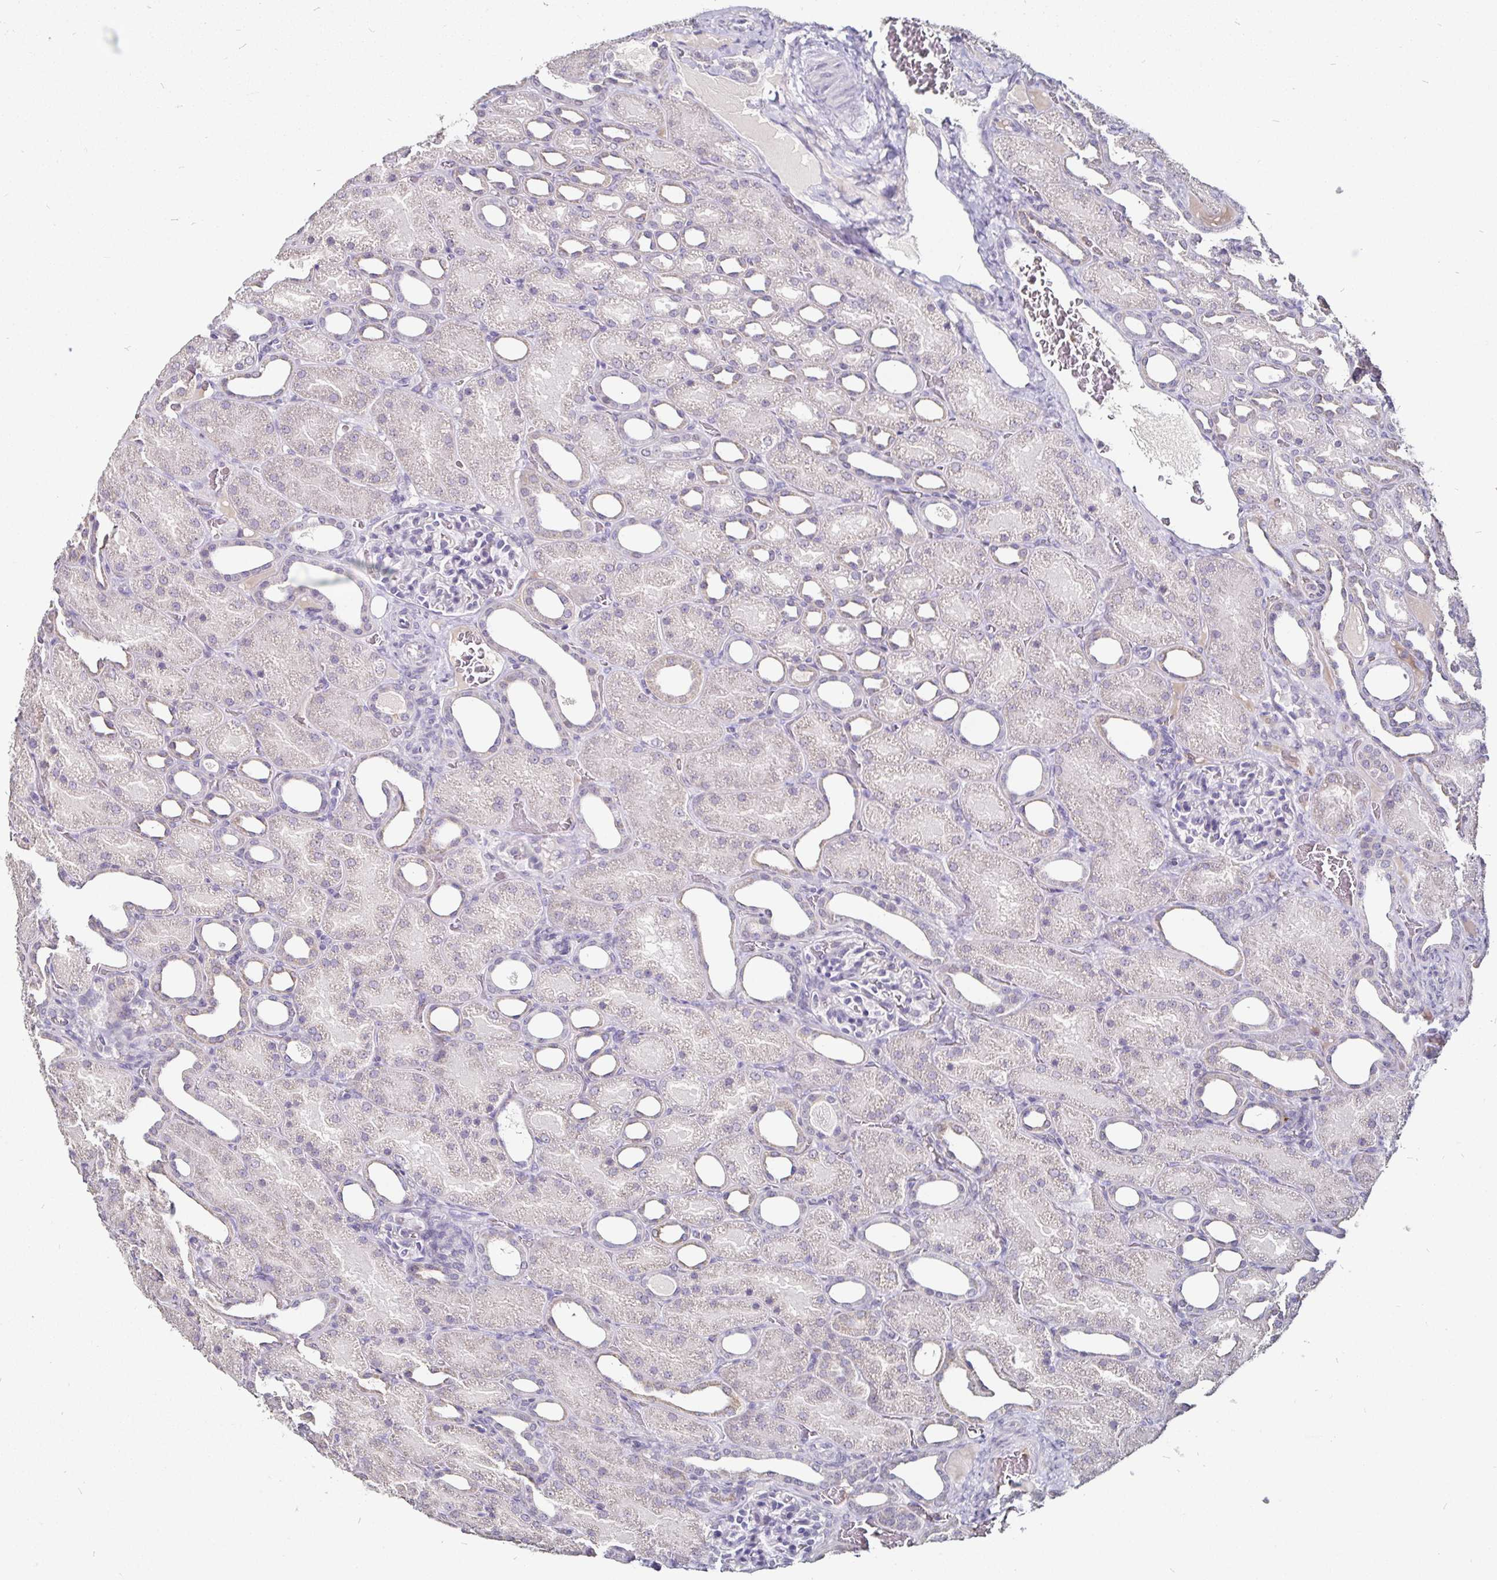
{"staining": {"intensity": "negative", "quantity": "none", "location": "none"}, "tissue": "kidney", "cell_type": "Cells in glomeruli", "image_type": "normal", "snomed": [{"axis": "morphology", "description": "Normal tissue, NOS"}, {"axis": "topography", "description": "Kidney"}], "caption": "The photomicrograph demonstrates no significant positivity in cells in glomeruli of kidney.", "gene": "FAIM2", "patient": {"sex": "male", "age": 2}}